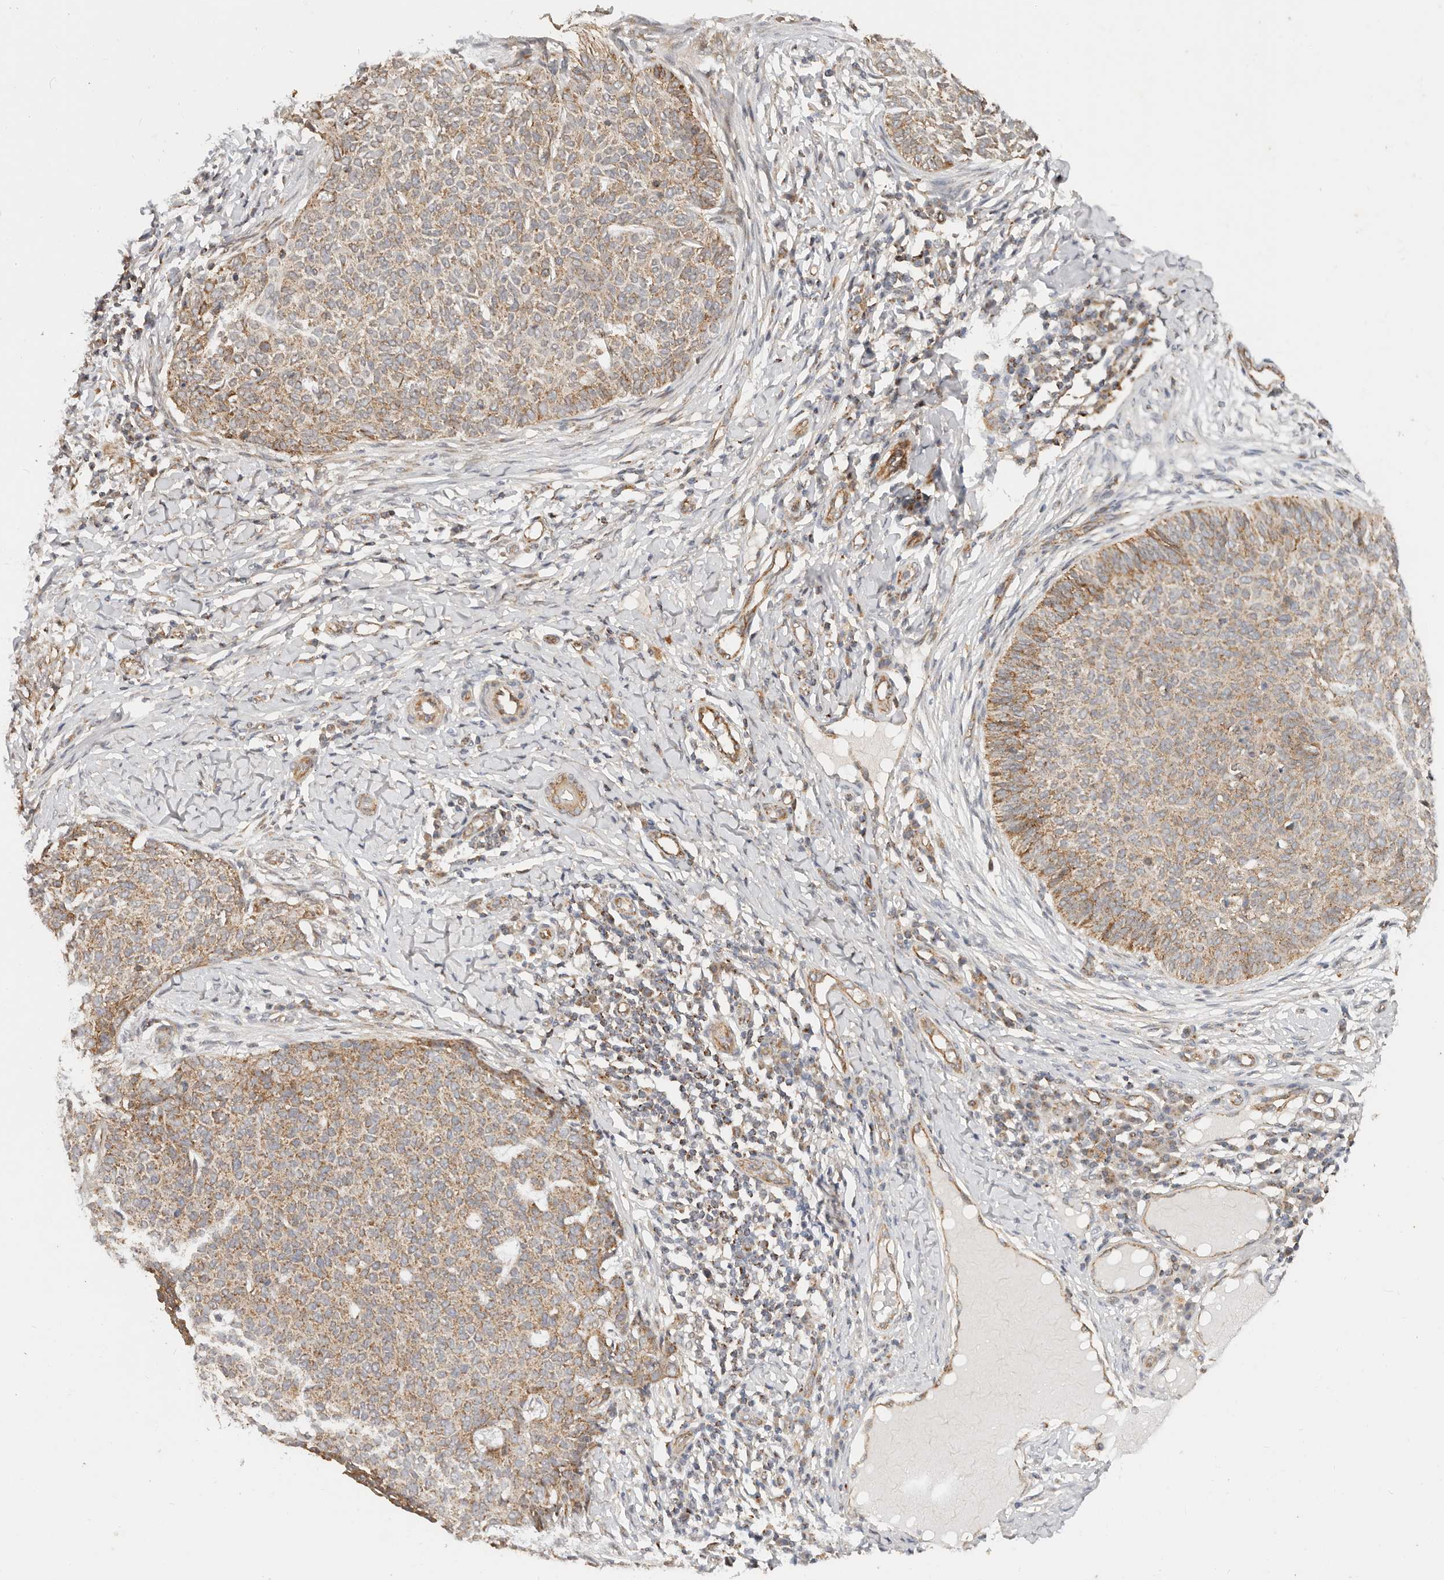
{"staining": {"intensity": "moderate", "quantity": "25%-75%", "location": "cytoplasmic/membranous"}, "tissue": "skin cancer", "cell_type": "Tumor cells", "image_type": "cancer", "snomed": [{"axis": "morphology", "description": "Normal tissue, NOS"}, {"axis": "morphology", "description": "Basal cell carcinoma"}, {"axis": "topography", "description": "Skin"}], "caption": "Immunohistochemistry (IHC) (DAB) staining of skin cancer displays moderate cytoplasmic/membranous protein staining in about 25%-75% of tumor cells.", "gene": "USP49", "patient": {"sex": "male", "age": 50}}